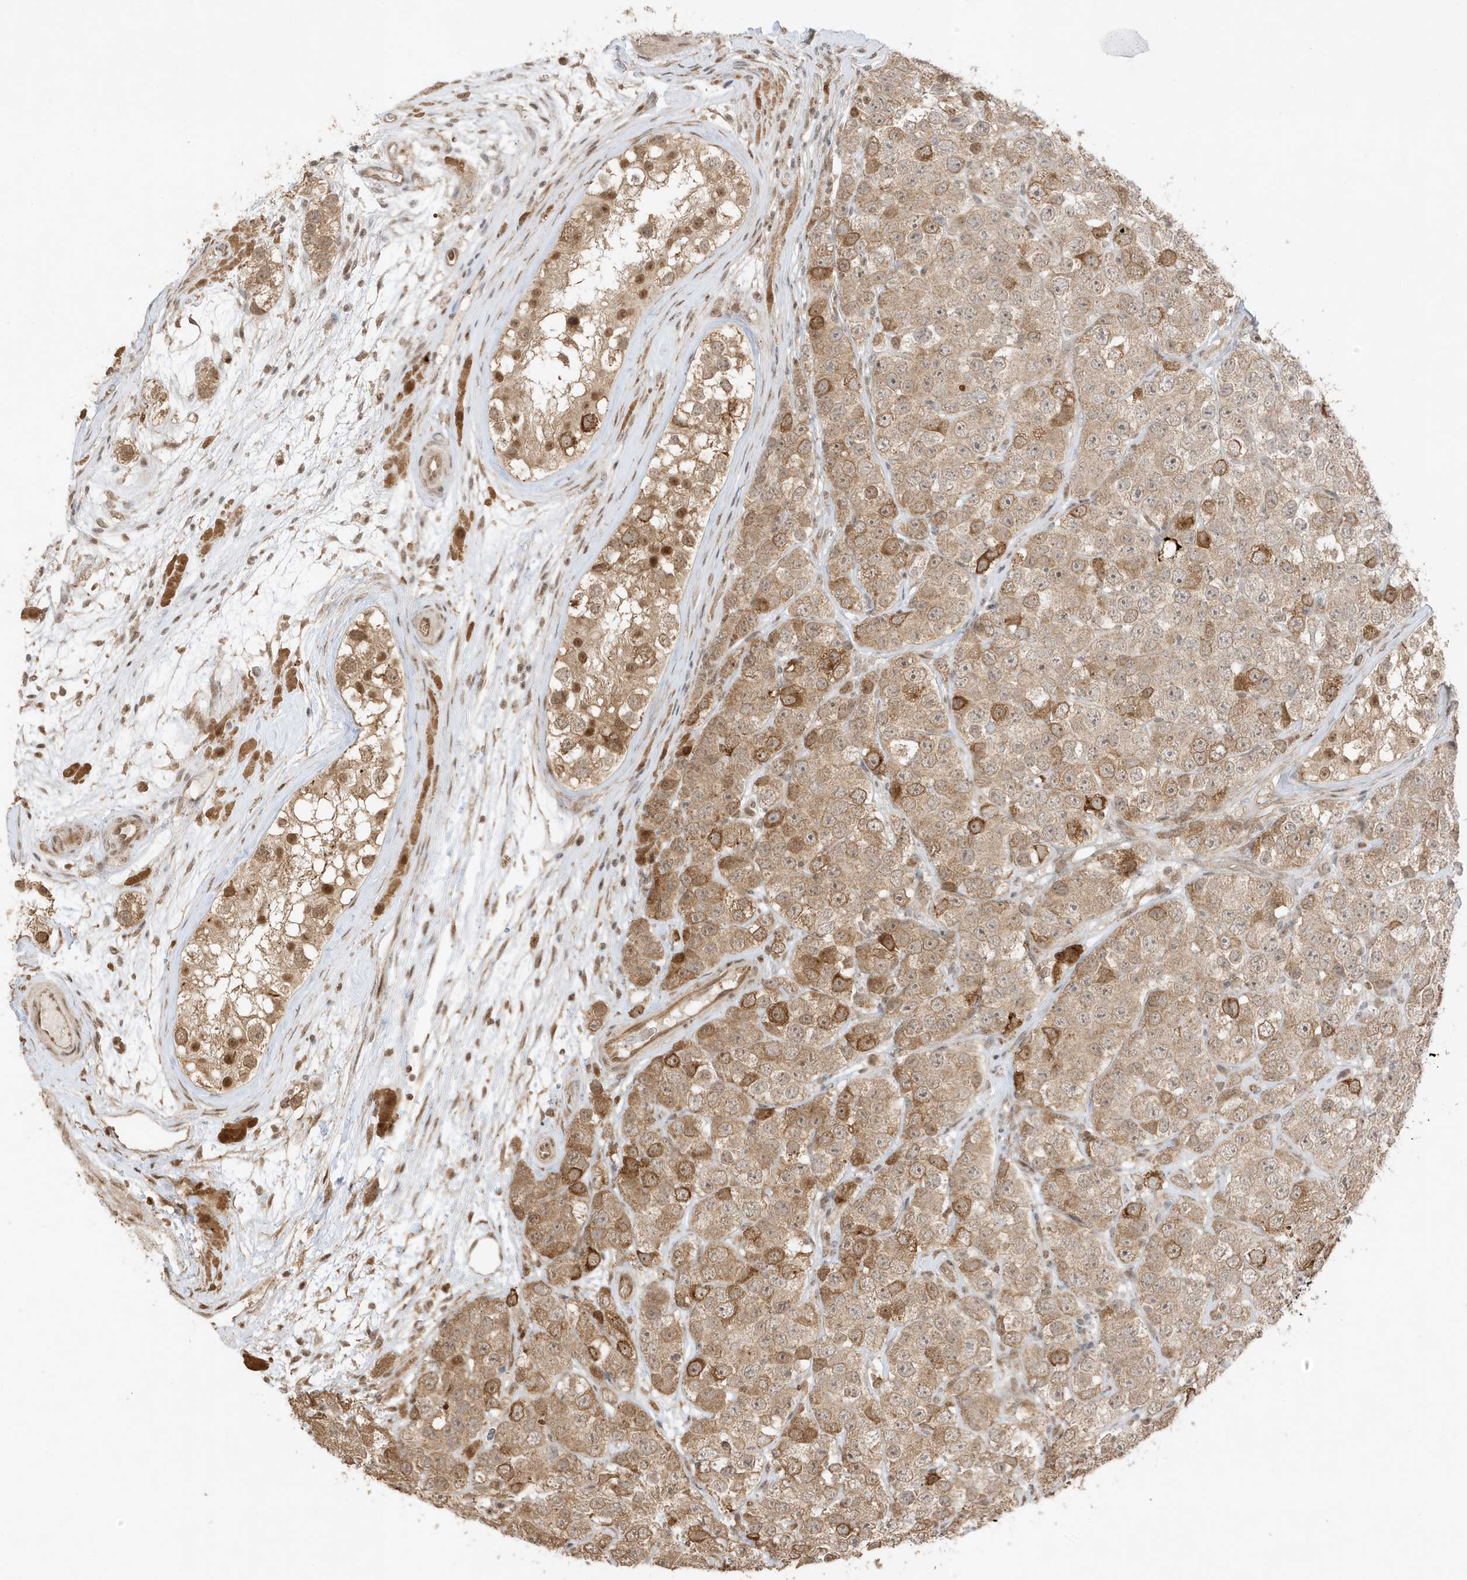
{"staining": {"intensity": "moderate", "quantity": ">75%", "location": "cytoplasmic/membranous"}, "tissue": "testis cancer", "cell_type": "Tumor cells", "image_type": "cancer", "snomed": [{"axis": "morphology", "description": "Seminoma, NOS"}, {"axis": "topography", "description": "Testis"}], "caption": "An image showing moderate cytoplasmic/membranous expression in about >75% of tumor cells in testis cancer (seminoma), as visualized by brown immunohistochemical staining.", "gene": "ZBTB41", "patient": {"sex": "male", "age": 28}}